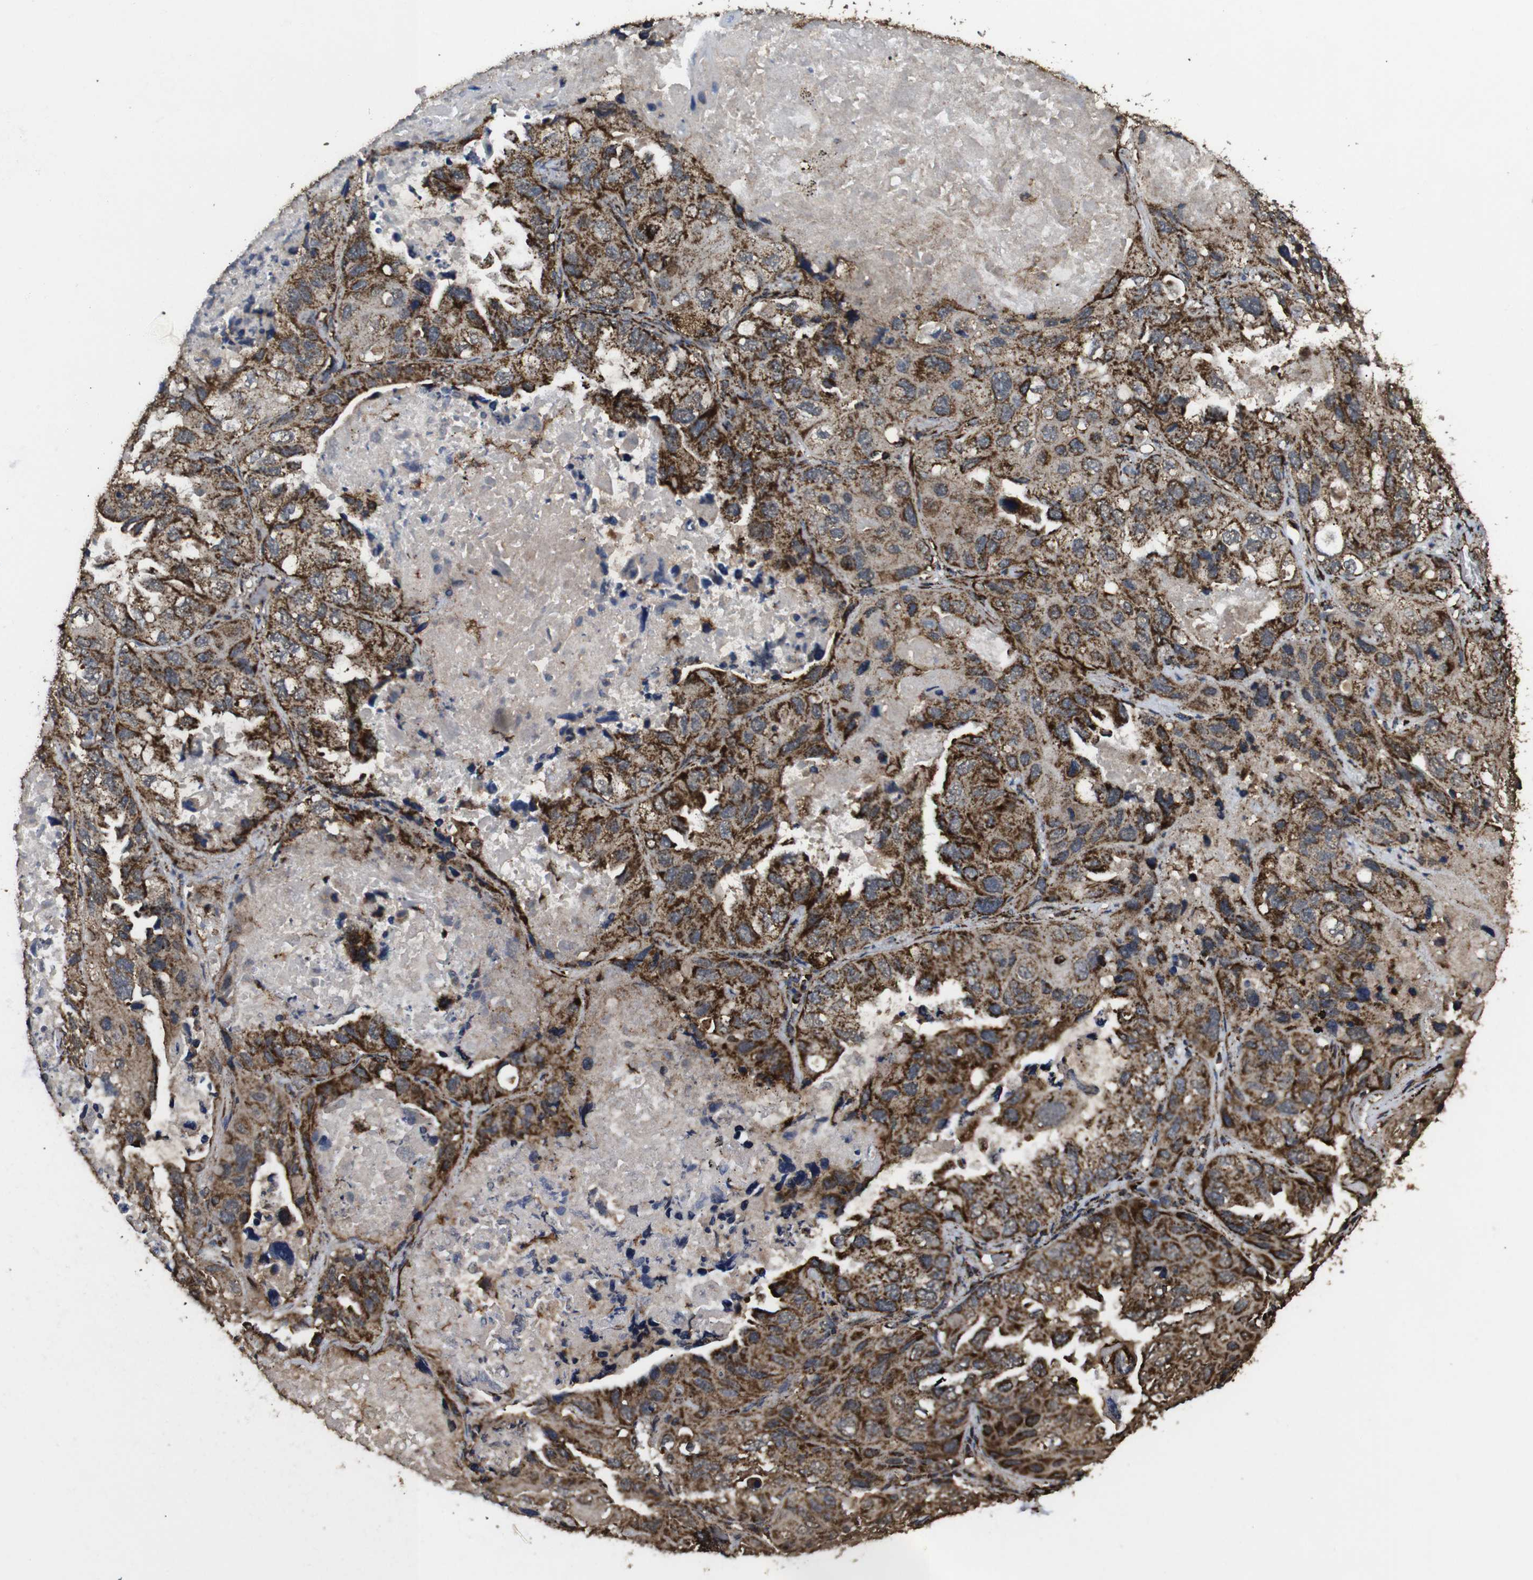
{"staining": {"intensity": "strong", "quantity": ">75%", "location": "cytoplasmic/membranous"}, "tissue": "lung cancer", "cell_type": "Tumor cells", "image_type": "cancer", "snomed": [{"axis": "morphology", "description": "Squamous cell carcinoma, NOS"}, {"axis": "topography", "description": "Lung"}], "caption": "Lung squamous cell carcinoma stained with a brown dye demonstrates strong cytoplasmic/membranous positive expression in approximately >75% of tumor cells.", "gene": "ATP5F1A", "patient": {"sex": "female", "age": 73}}